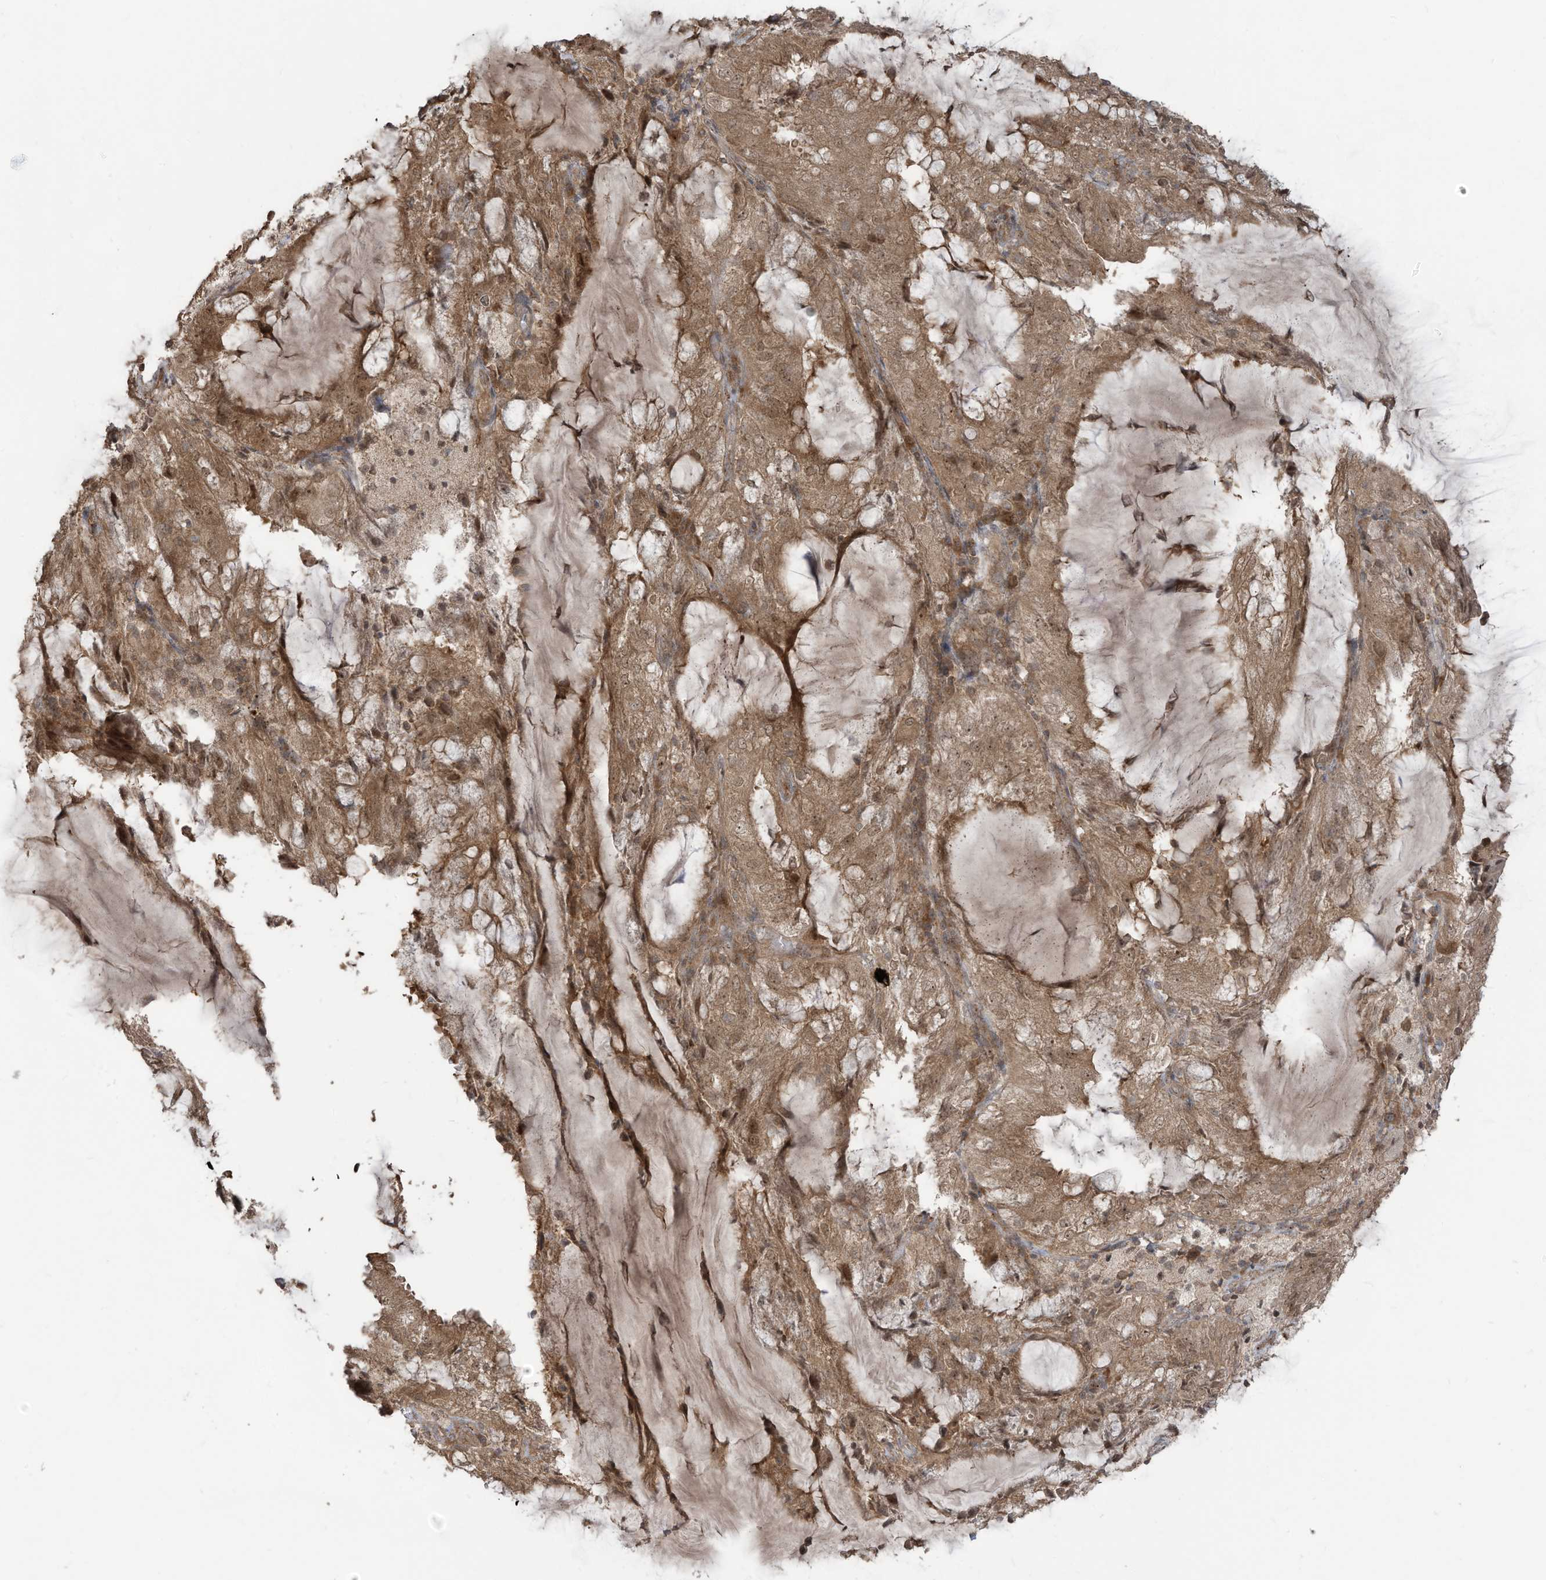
{"staining": {"intensity": "moderate", "quantity": ">75%", "location": "cytoplasmic/membranous"}, "tissue": "endometrial cancer", "cell_type": "Tumor cells", "image_type": "cancer", "snomed": [{"axis": "morphology", "description": "Adenocarcinoma, NOS"}, {"axis": "topography", "description": "Endometrium"}], "caption": "About >75% of tumor cells in endometrial cancer (adenocarcinoma) reveal moderate cytoplasmic/membranous protein staining as visualized by brown immunohistochemical staining.", "gene": "CARF", "patient": {"sex": "female", "age": 81}}